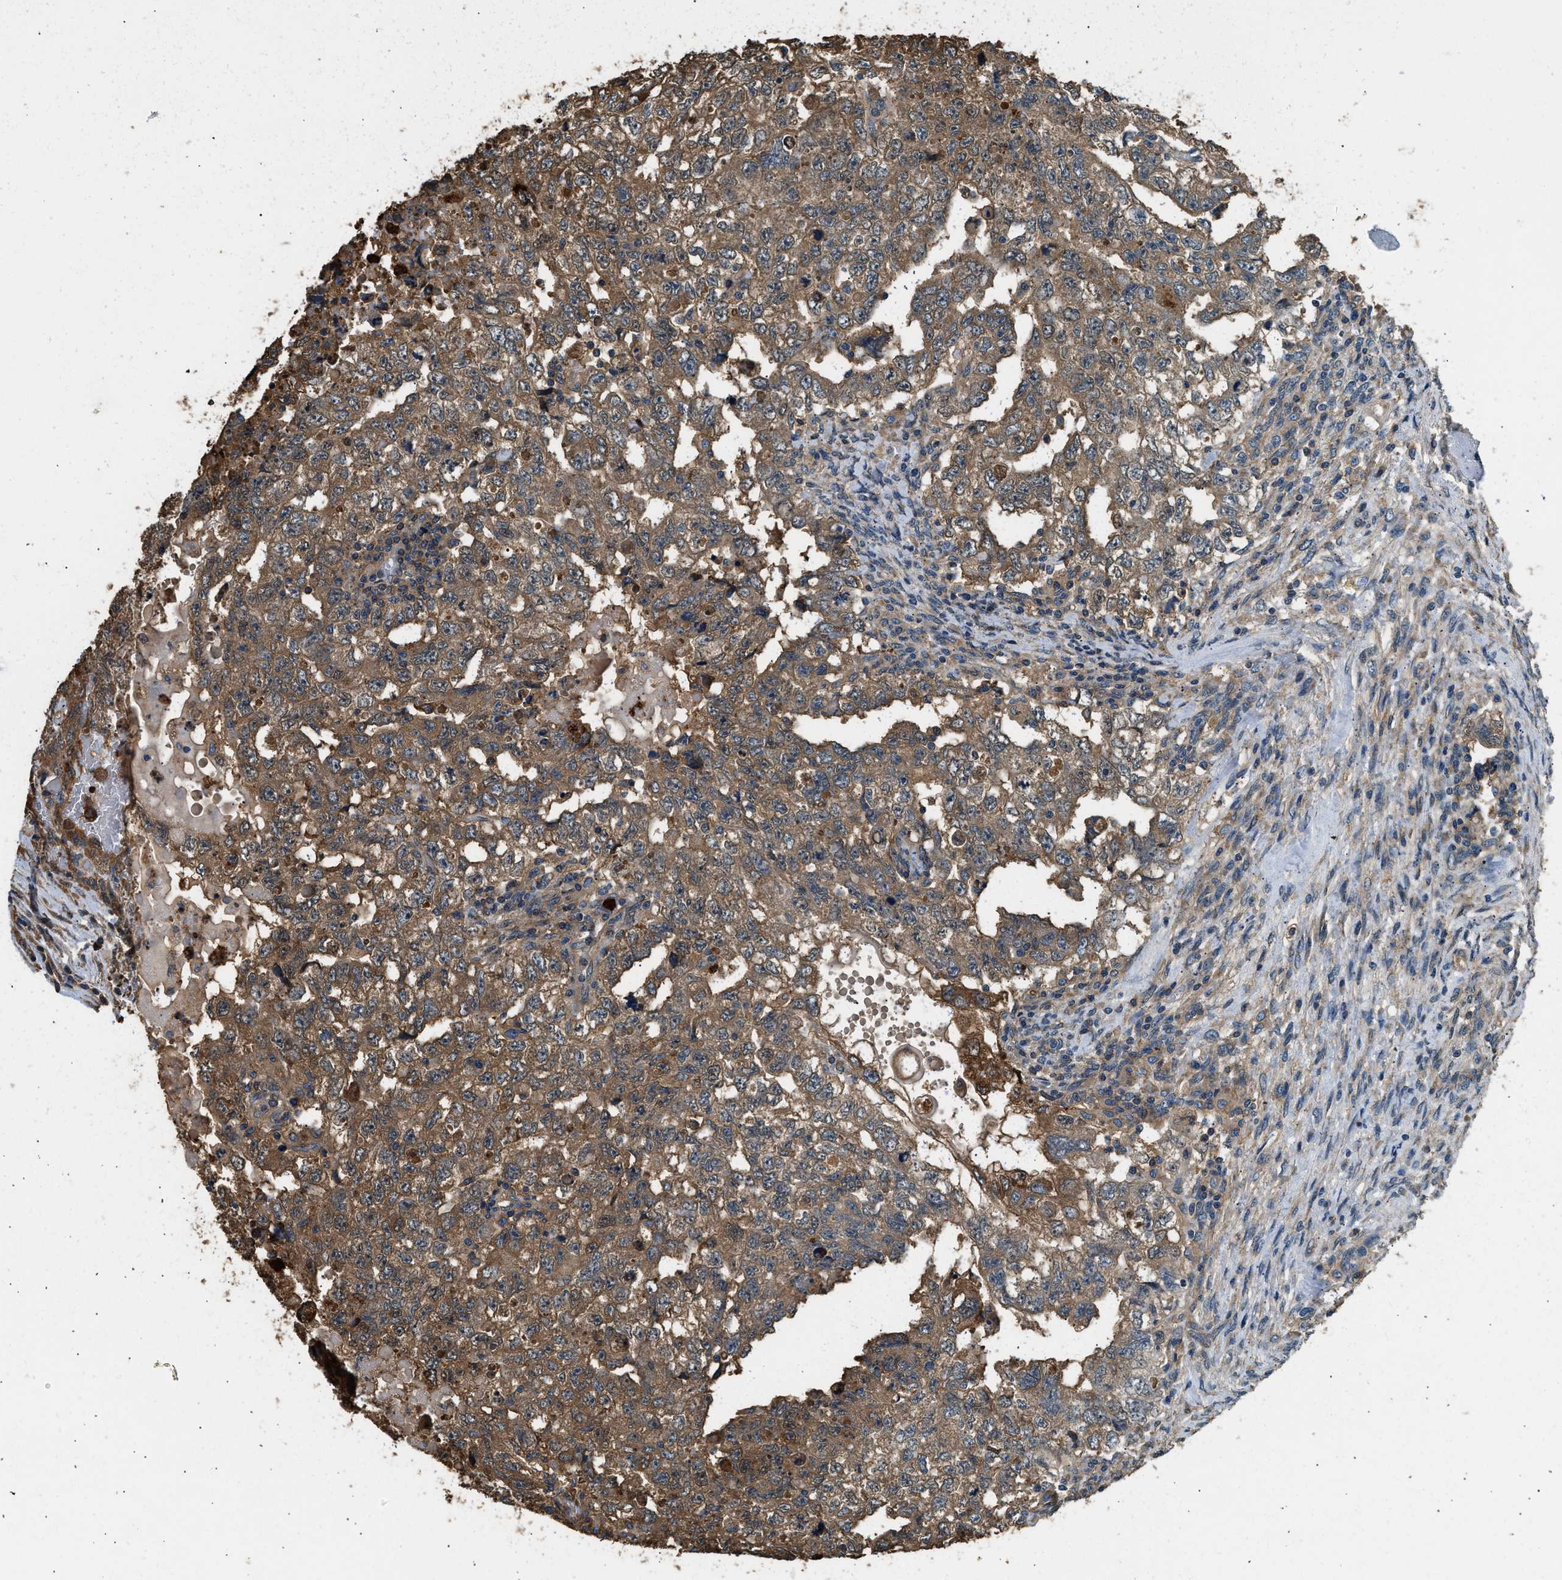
{"staining": {"intensity": "moderate", "quantity": ">75%", "location": "cytoplasmic/membranous"}, "tissue": "testis cancer", "cell_type": "Tumor cells", "image_type": "cancer", "snomed": [{"axis": "morphology", "description": "Carcinoma, Embryonal, NOS"}, {"axis": "topography", "description": "Testis"}], "caption": "The photomicrograph shows staining of testis cancer, revealing moderate cytoplasmic/membranous protein positivity (brown color) within tumor cells.", "gene": "ANXA3", "patient": {"sex": "male", "age": 36}}